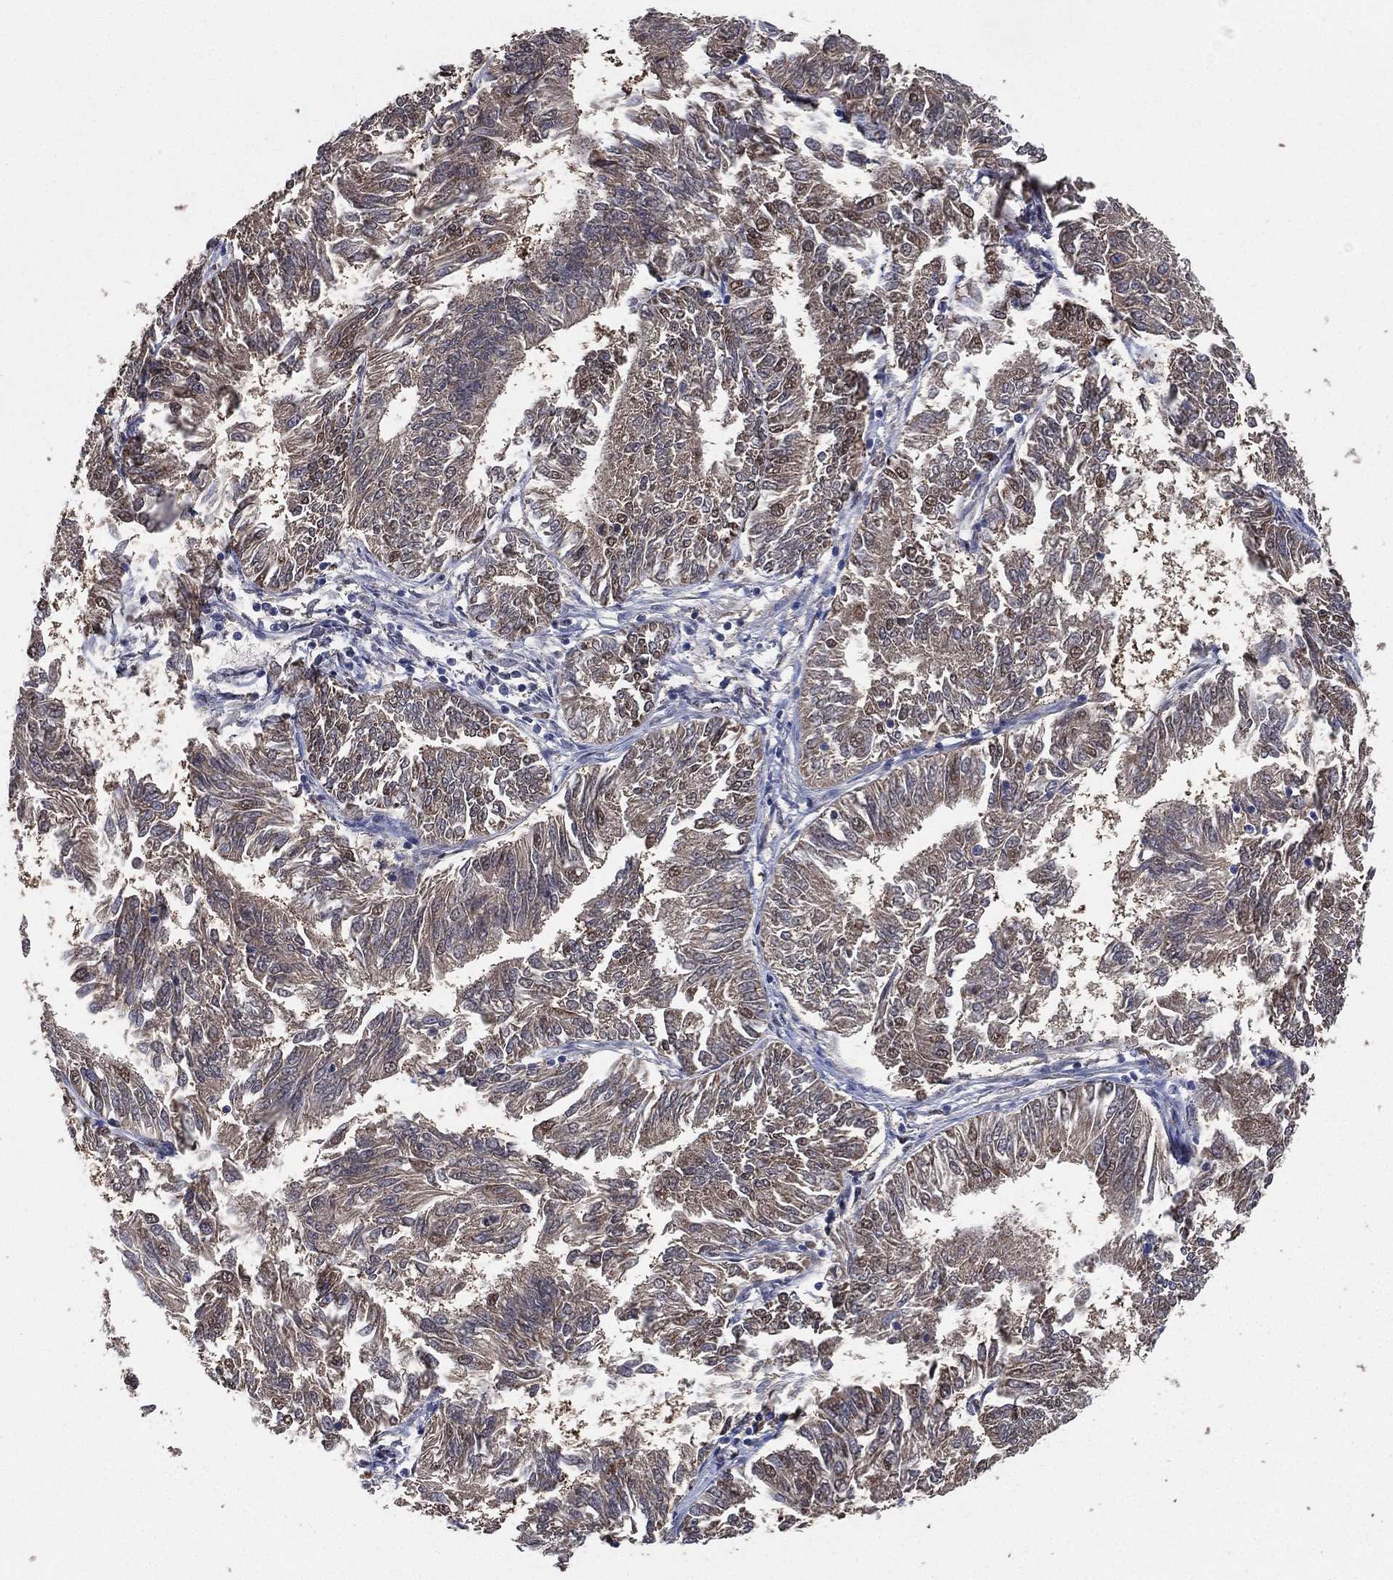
{"staining": {"intensity": "moderate", "quantity": "<25%", "location": "nuclear"}, "tissue": "endometrial cancer", "cell_type": "Tumor cells", "image_type": "cancer", "snomed": [{"axis": "morphology", "description": "Adenocarcinoma, NOS"}, {"axis": "topography", "description": "Endometrium"}], "caption": "An immunohistochemistry histopathology image of neoplastic tissue is shown. Protein staining in brown shows moderate nuclear positivity in adenocarcinoma (endometrial) within tumor cells. (Brightfield microscopy of DAB IHC at high magnification).", "gene": "ALDH7A1", "patient": {"sex": "female", "age": 58}}